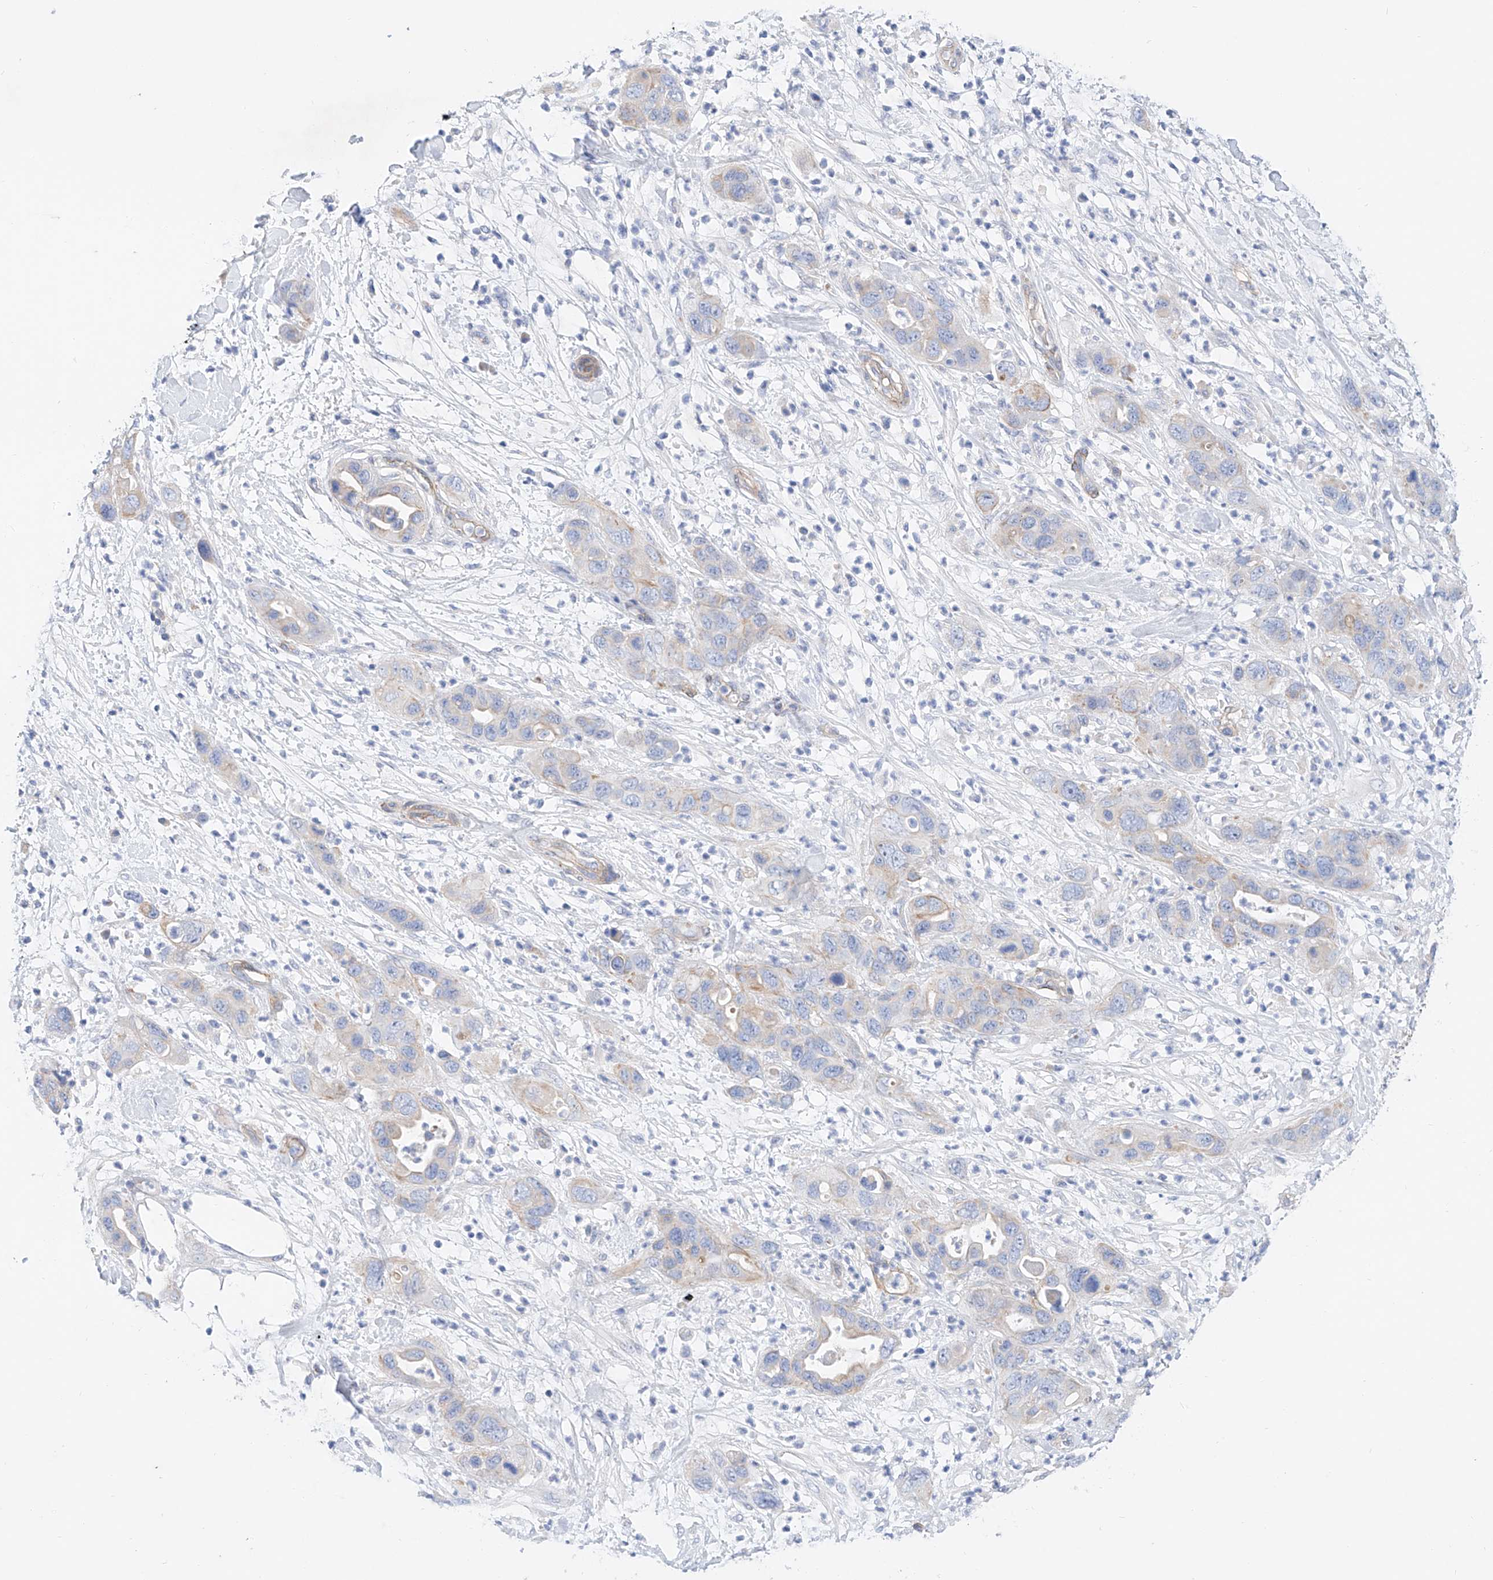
{"staining": {"intensity": "weak", "quantity": "<25%", "location": "cytoplasmic/membranous"}, "tissue": "pancreatic cancer", "cell_type": "Tumor cells", "image_type": "cancer", "snomed": [{"axis": "morphology", "description": "Adenocarcinoma, NOS"}, {"axis": "topography", "description": "Pancreas"}], "caption": "Tumor cells show no significant positivity in pancreatic adenocarcinoma.", "gene": "SBSPON", "patient": {"sex": "female", "age": 71}}